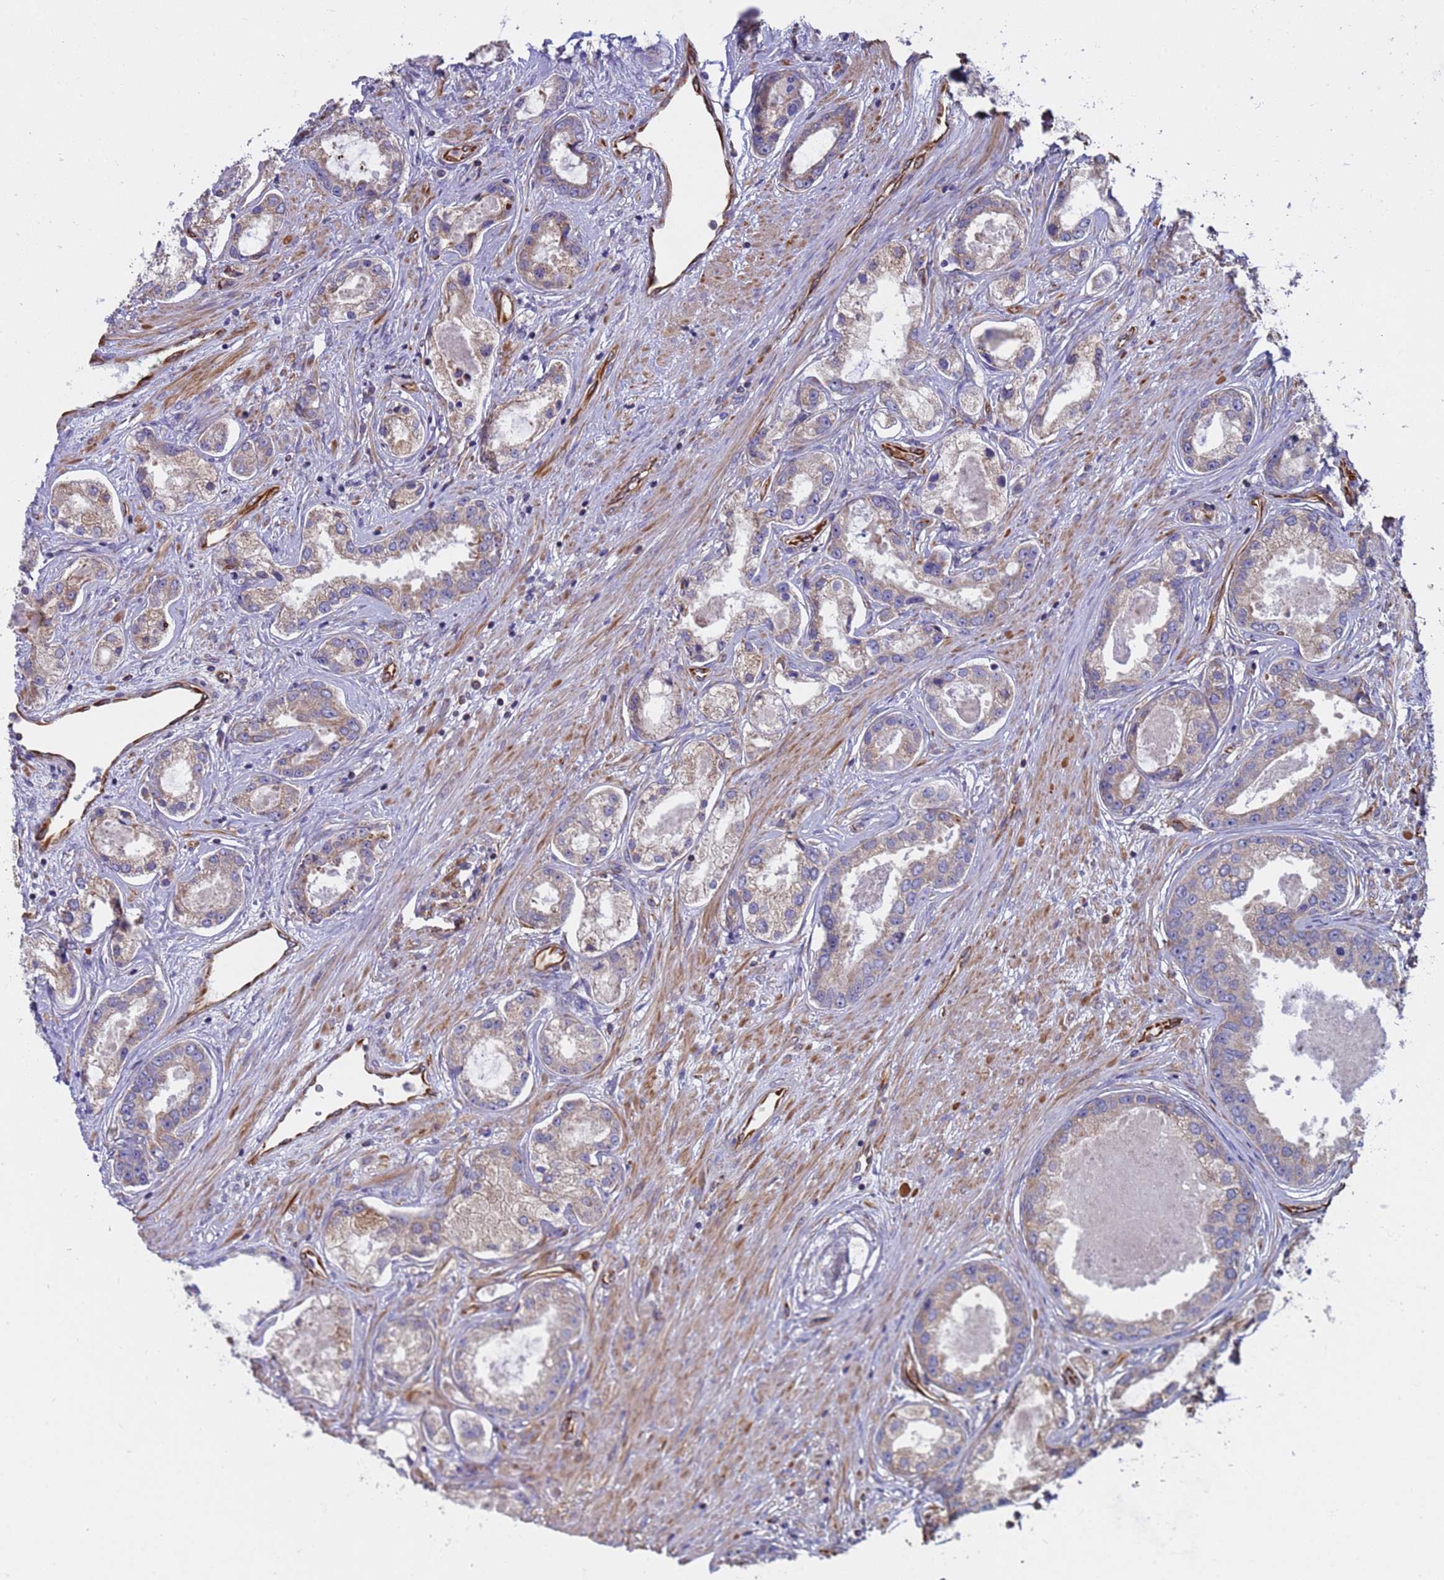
{"staining": {"intensity": "weak", "quantity": "25%-75%", "location": "cytoplasmic/membranous"}, "tissue": "prostate cancer", "cell_type": "Tumor cells", "image_type": "cancer", "snomed": [{"axis": "morphology", "description": "Adenocarcinoma, Low grade"}, {"axis": "topography", "description": "Prostate"}], "caption": "Approximately 25%-75% of tumor cells in human low-grade adenocarcinoma (prostate) demonstrate weak cytoplasmic/membranous protein staining as visualized by brown immunohistochemical staining.", "gene": "NUDT12", "patient": {"sex": "male", "age": 68}}